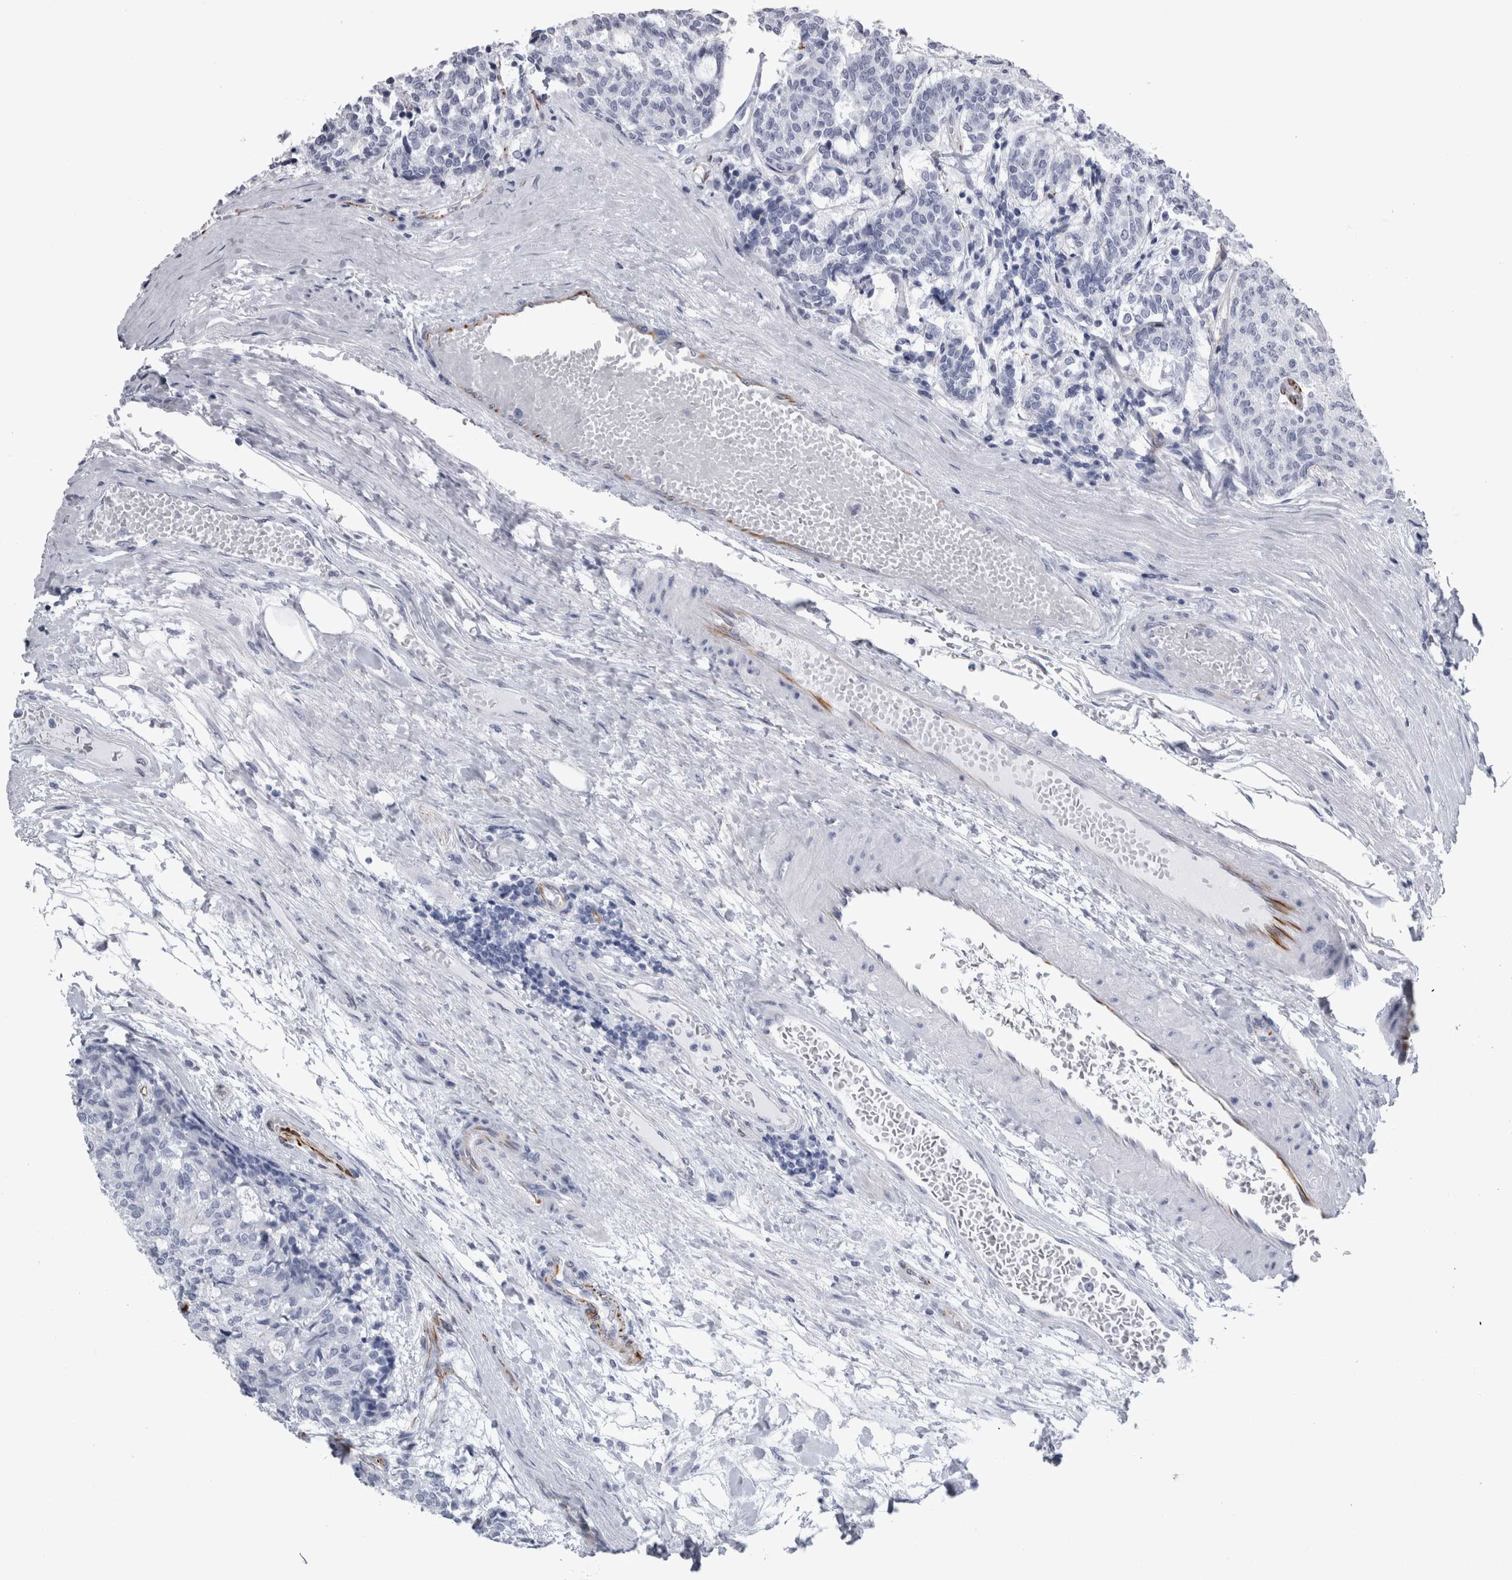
{"staining": {"intensity": "negative", "quantity": "none", "location": "none"}, "tissue": "carcinoid", "cell_type": "Tumor cells", "image_type": "cancer", "snomed": [{"axis": "morphology", "description": "Carcinoid, malignant, NOS"}, {"axis": "topography", "description": "Pancreas"}], "caption": "A histopathology image of human carcinoid (malignant) is negative for staining in tumor cells.", "gene": "VWDE", "patient": {"sex": "female", "age": 54}}